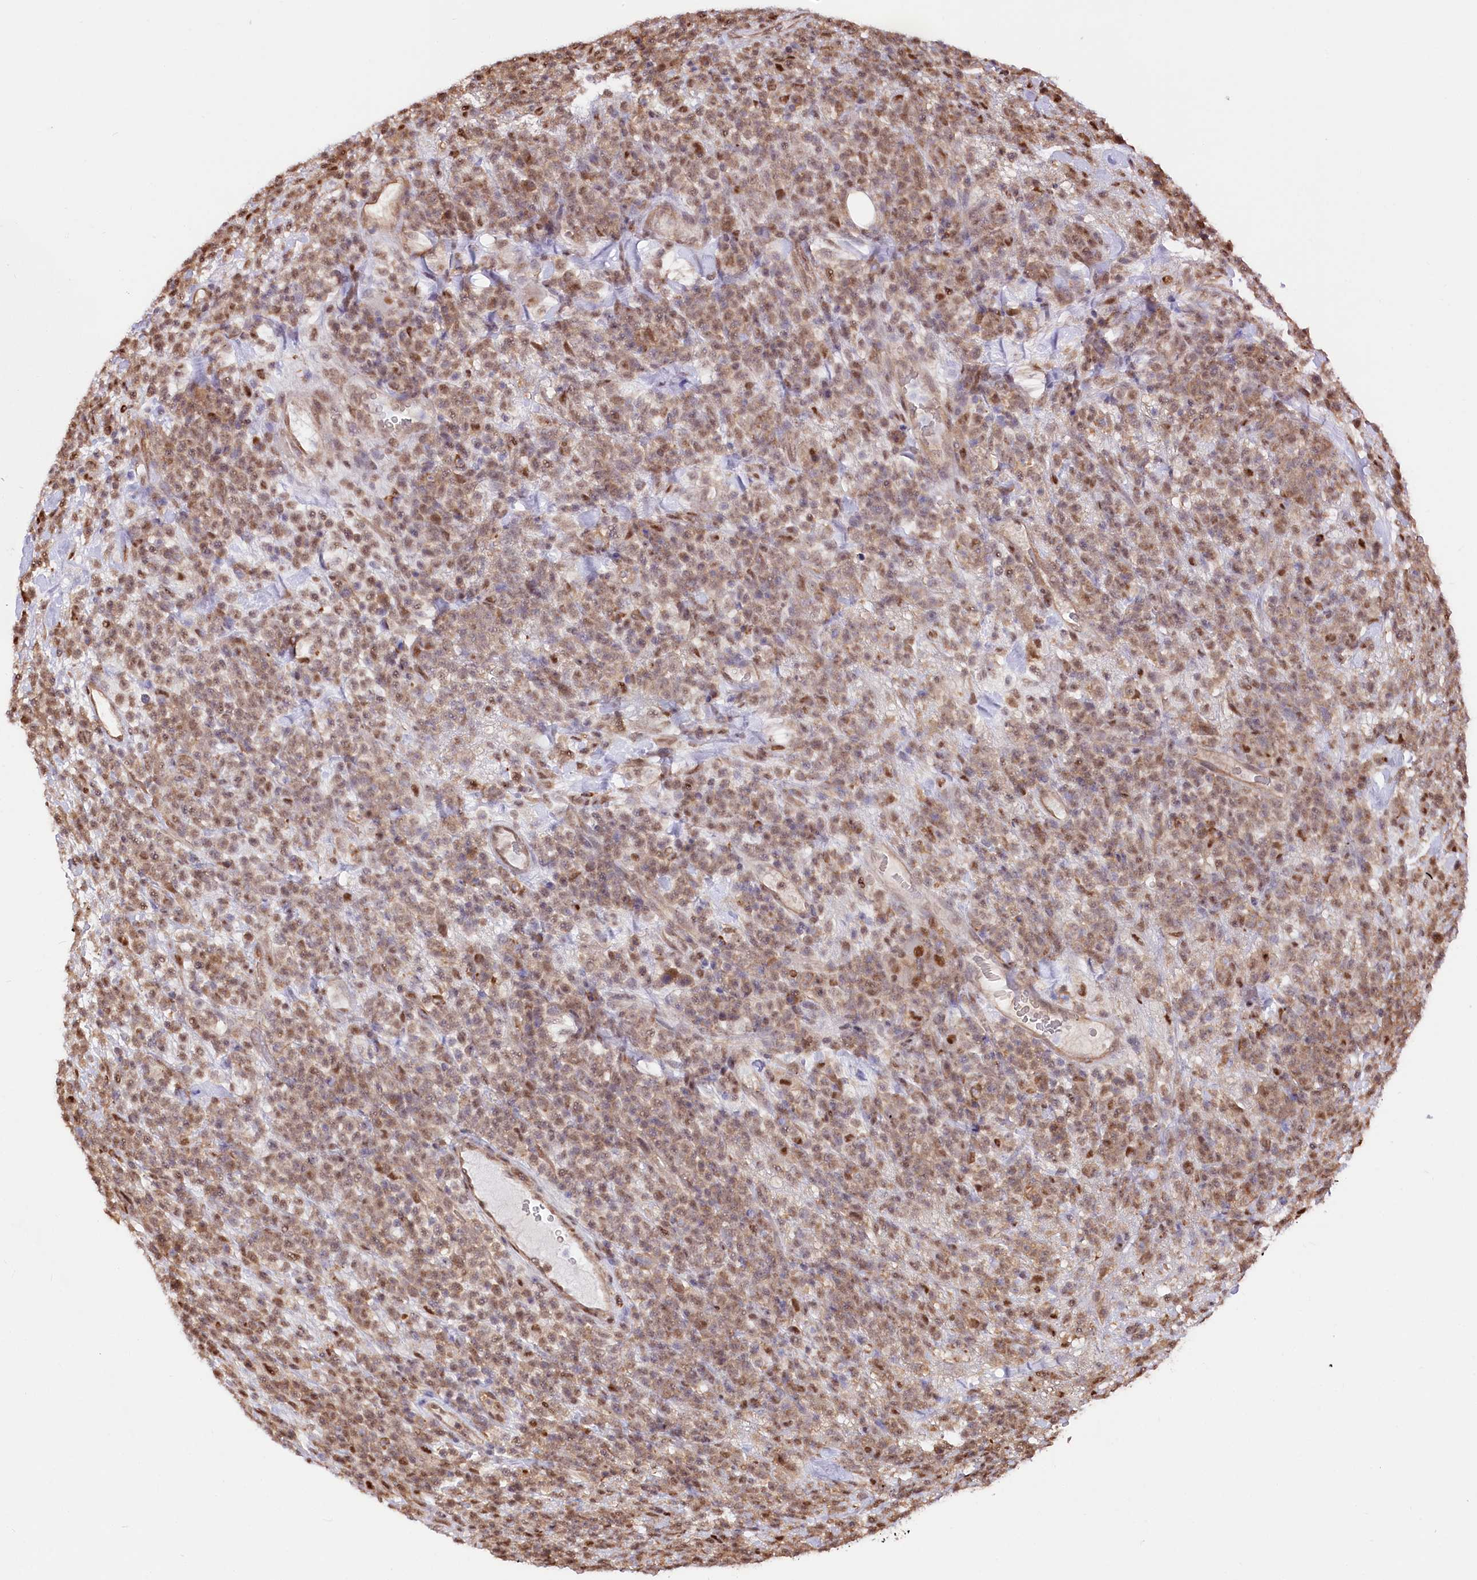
{"staining": {"intensity": "moderate", "quantity": ">75%", "location": "nuclear"}, "tissue": "lymphoma", "cell_type": "Tumor cells", "image_type": "cancer", "snomed": [{"axis": "morphology", "description": "Malignant lymphoma, non-Hodgkin's type, High grade"}, {"axis": "topography", "description": "Colon"}], "caption": "IHC (DAB) staining of human lymphoma shows moderate nuclear protein positivity in approximately >75% of tumor cells.", "gene": "PSMA1", "patient": {"sex": "female", "age": 53}}